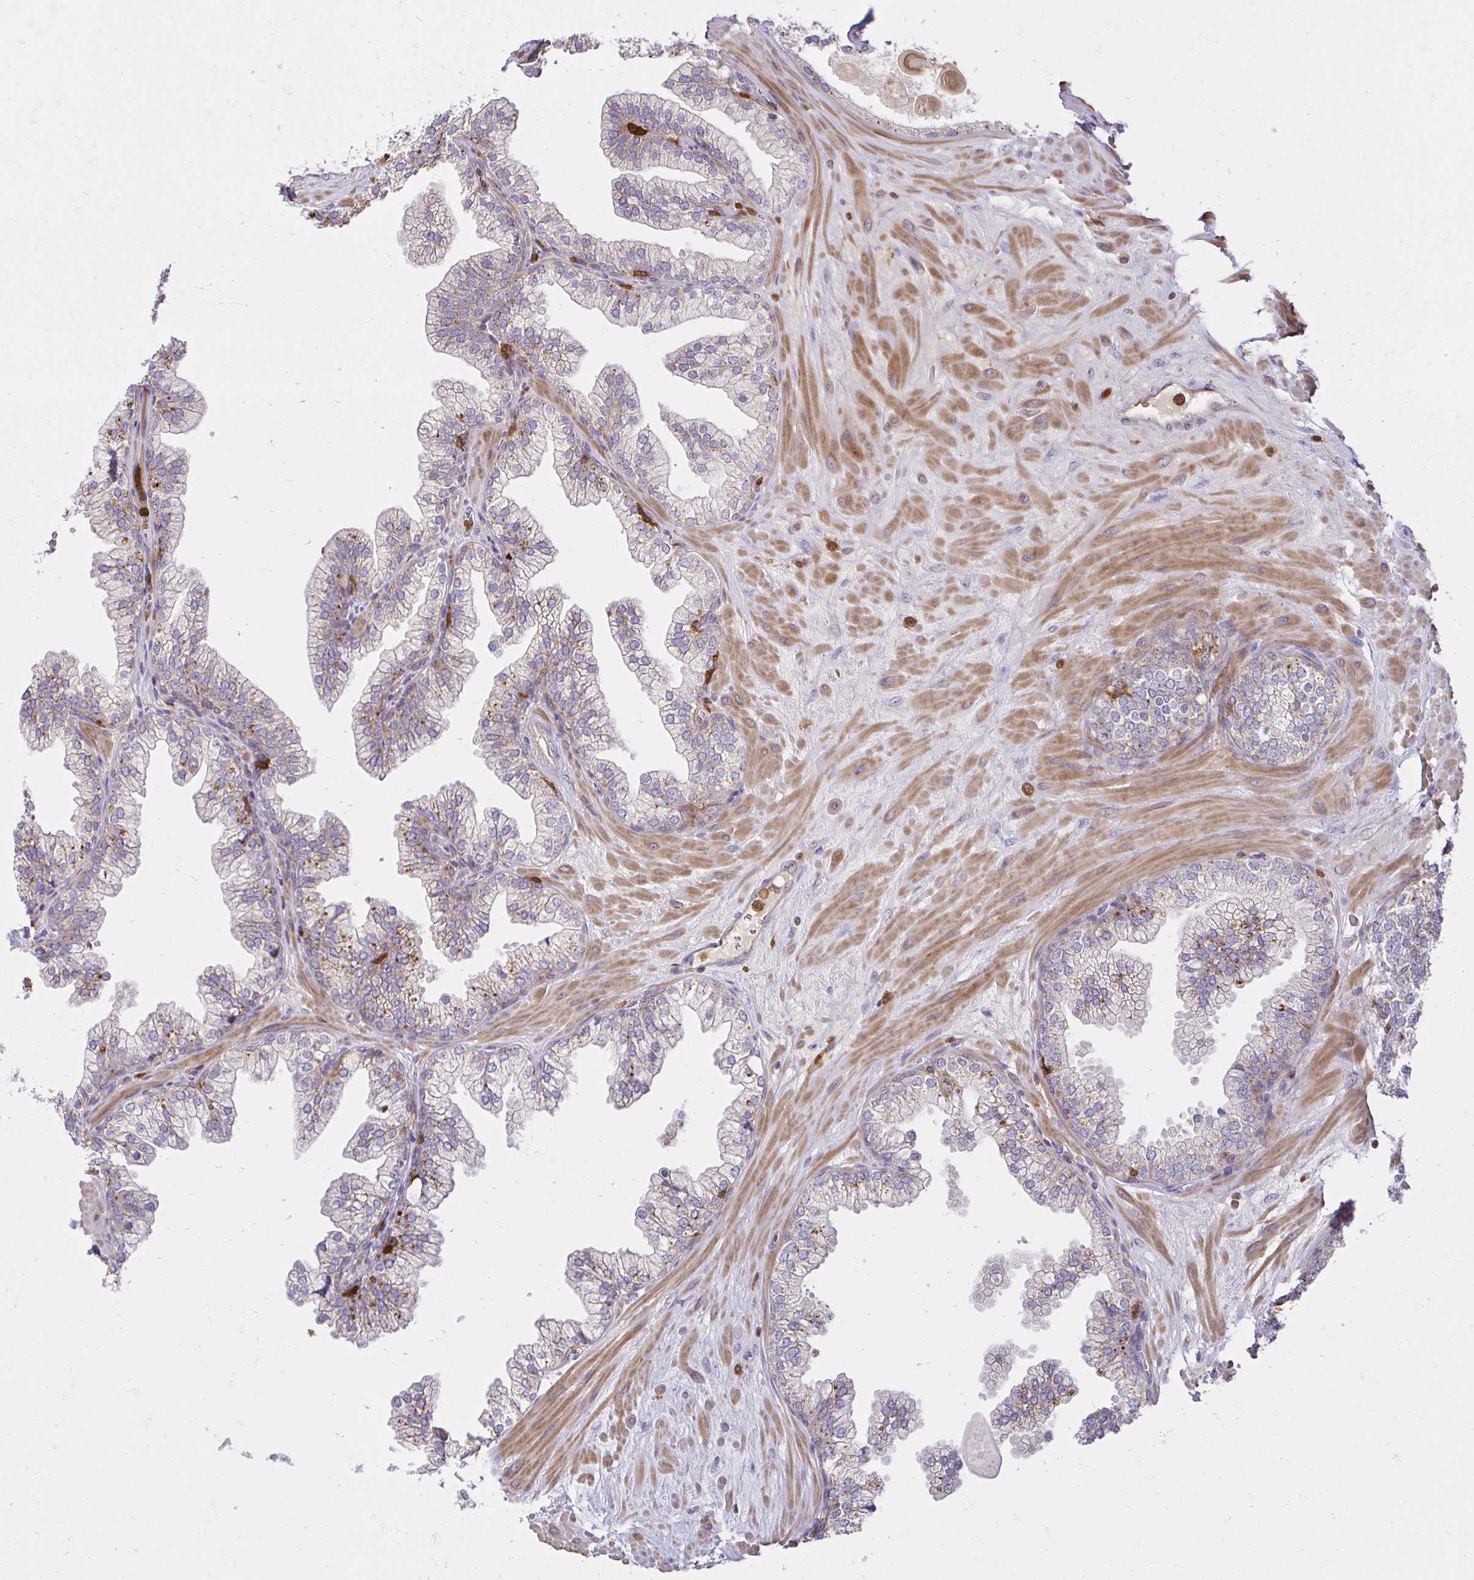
{"staining": {"intensity": "moderate", "quantity": "<25%", "location": "cytoplasmic/membranous"}, "tissue": "prostate", "cell_type": "Glandular cells", "image_type": "normal", "snomed": [{"axis": "morphology", "description": "Normal tissue, NOS"}, {"axis": "topography", "description": "Prostate"}, {"axis": "topography", "description": "Peripheral nerve tissue"}], "caption": "Immunohistochemical staining of benign prostate shows moderate cytoplasmic/membranous protein positivity in approximately <25% of glandular cells.", "gene": "PYCARD", "patient": {"sex": "male", "age": 61}}